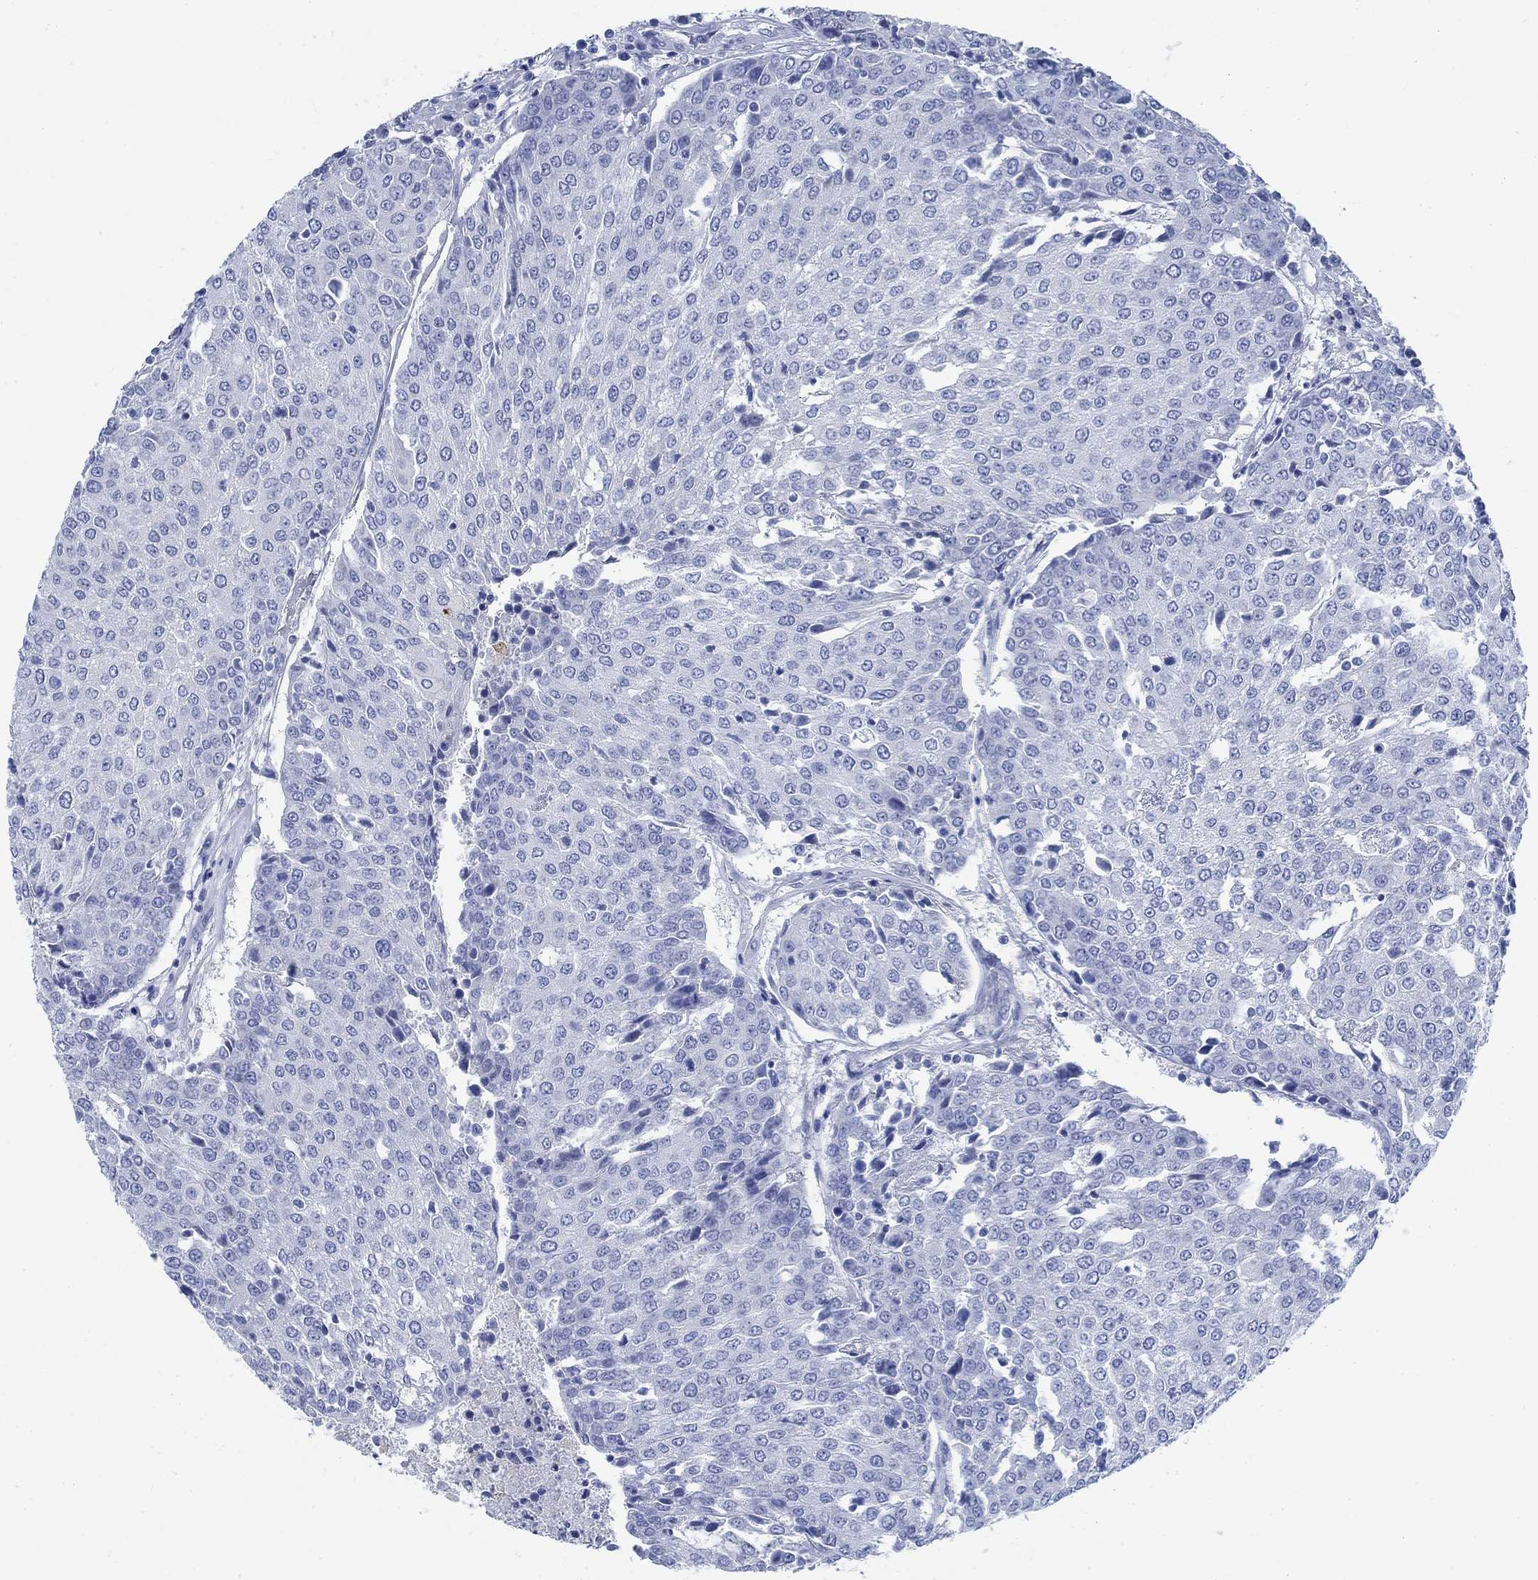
{"staining": {"intensity": "negative", "quantity": "none", "location": "none"}, "tissue": "urothelial cancer", "cell_type": "Tumor cells", "image_type": "cancer", "snomed": [{"axis": "morphology", "description": "Urothelial carcinoma, High grade"}, {"axis": "topography", "description": "Urinary bladder"}], "caption": "Photomicrograph shows no significant protein positivity in tumor cells of high-grade urothelial carcinoma. (Brightfield microscopy of DAB immunohistochemistry (IHC) at high magnification).", "gene": "RBM20", "patient": {"sex": "female", "age": 85}}